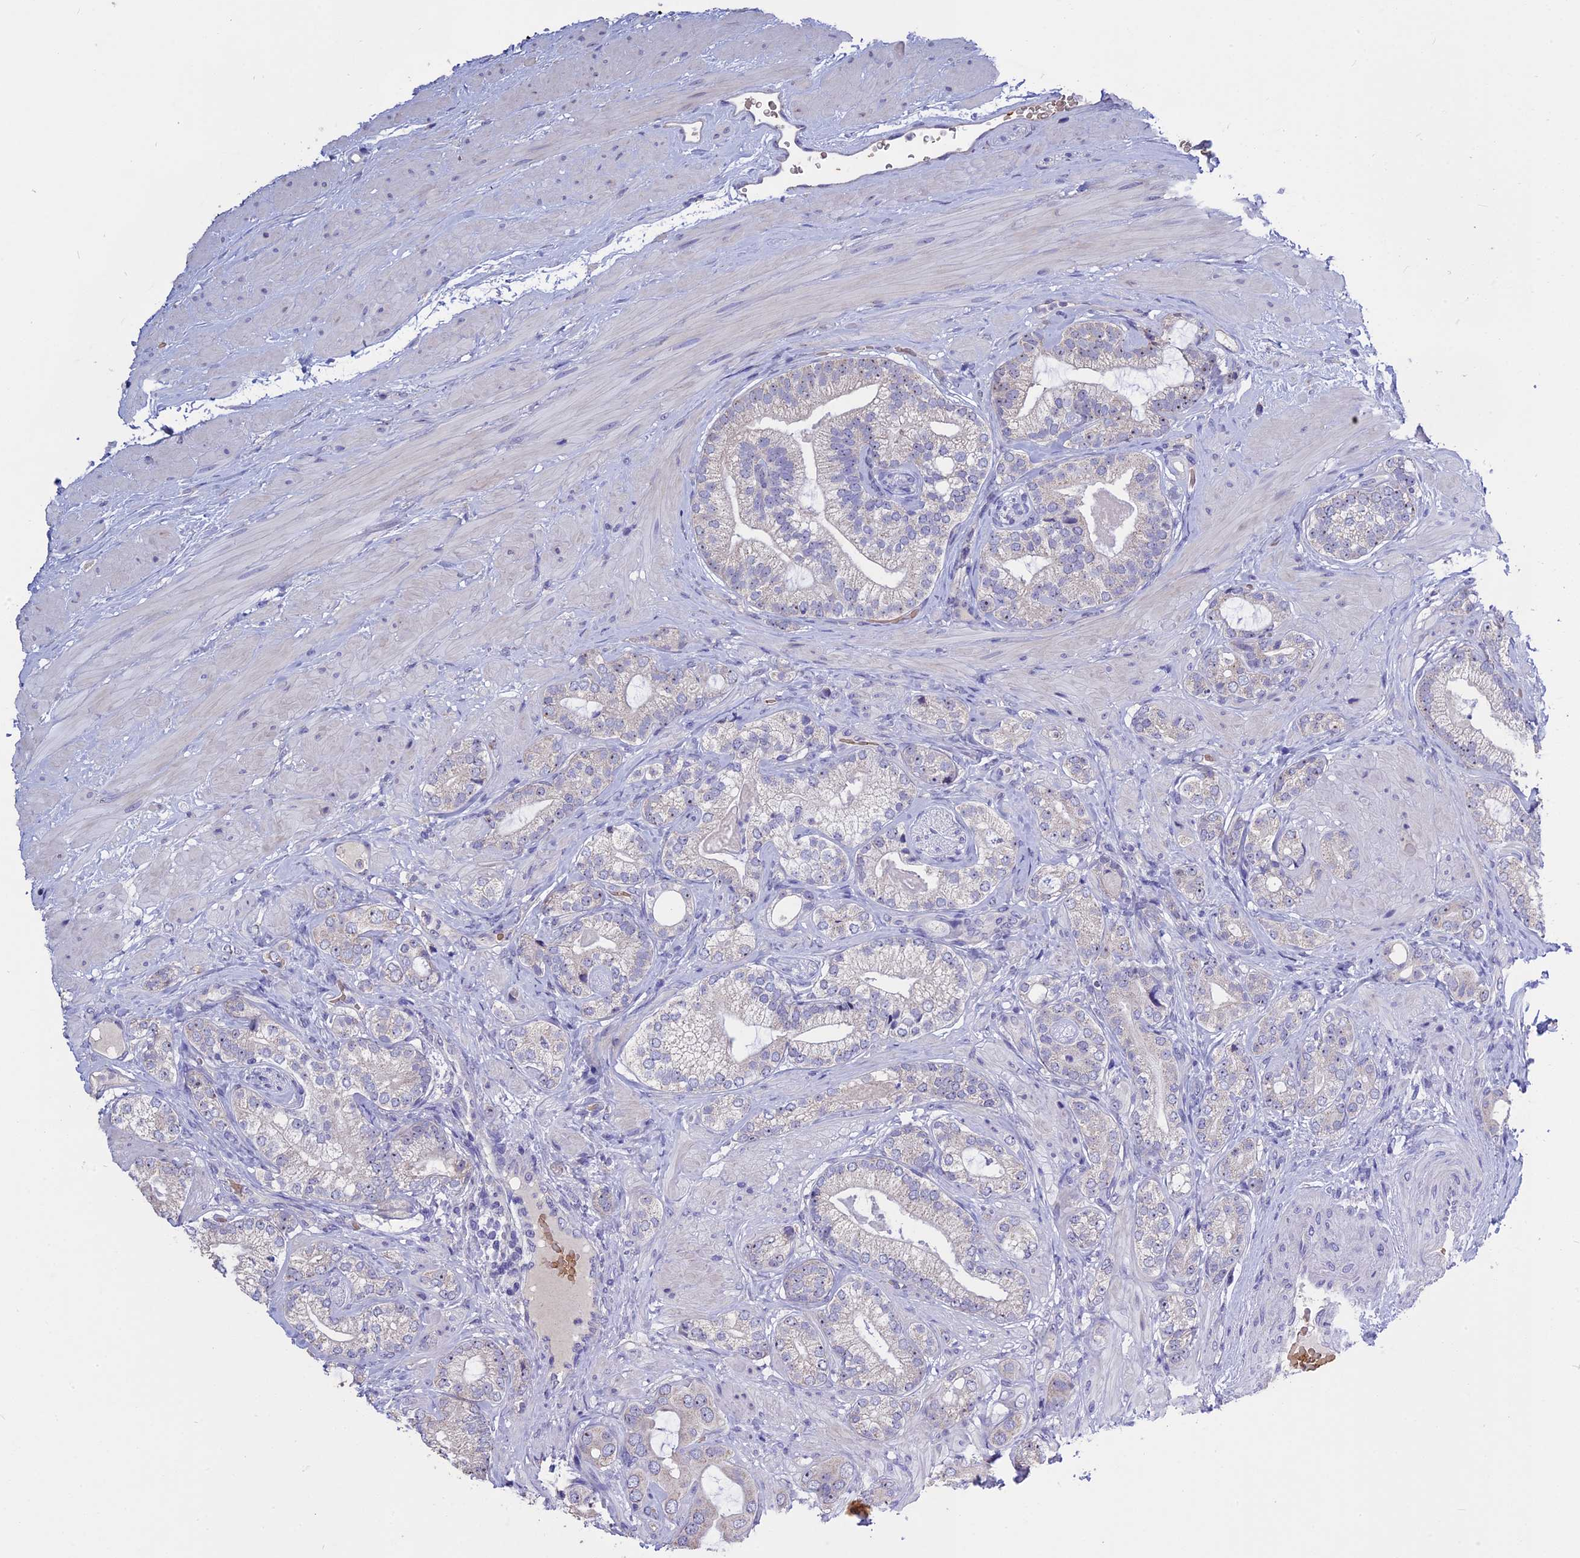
{"staining": {"intensity": "negative", "quantity": "none", "location": "none"}, "tissue": "prostate cancer", "cell_type": "Tumor cells", "image_type": "cancer", "snomed": [{"axis": "morphology", "description": "Adenocarcinoma, Low grade"}, {"axis": "topography", "description": "Prostate"}], "caption": "DAB immunohistochemical staining of prostate cancer (adenocarcinoma (low-grade)) shows no significant positivity in tumor cells.", "gene": "KNOP1", "patient": {"sex": "male", "age": 57}}